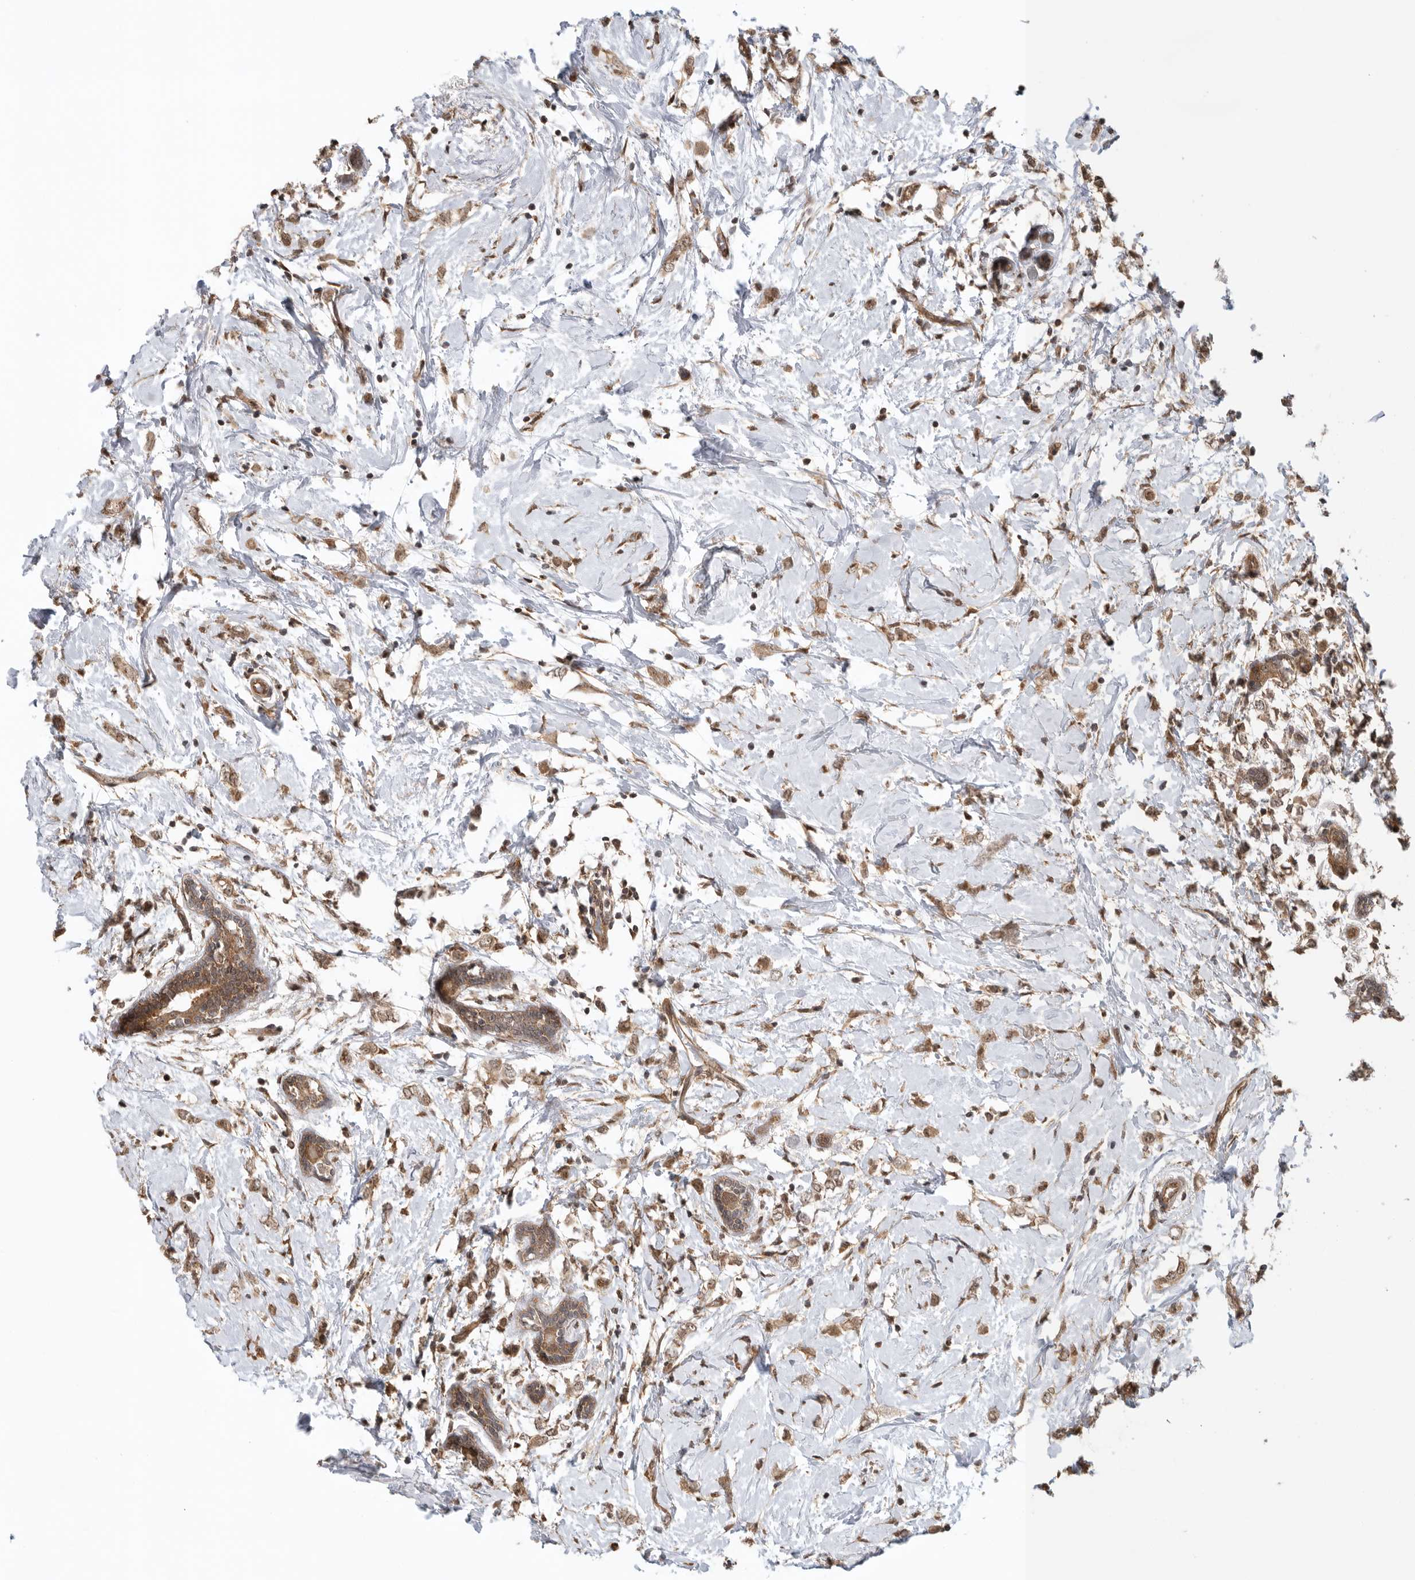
{"staining": {"intensity": "weak", "quantity": ">75%", "location": "cytoplasmic/membranous,nuclear"}, "tissue": "breast cancer", "cell_type": "Tumor cells", "image_type": "cancer", "snomed": [{"axis": "morphology", "description": "Normal tissue, NOS"}, {"axis": "morphology", "description": "Lobular carcinoma"}, {"axis": "topography", "description": "Breast"}], "caption": "A brown stain shows weak cytoplasmic/membranous and nuclear expression of a protein in breast cancer (lobular carcinoma) tumor cells.", "gene": "VPS50", "patient": {"sex": "female", "age": 47}}